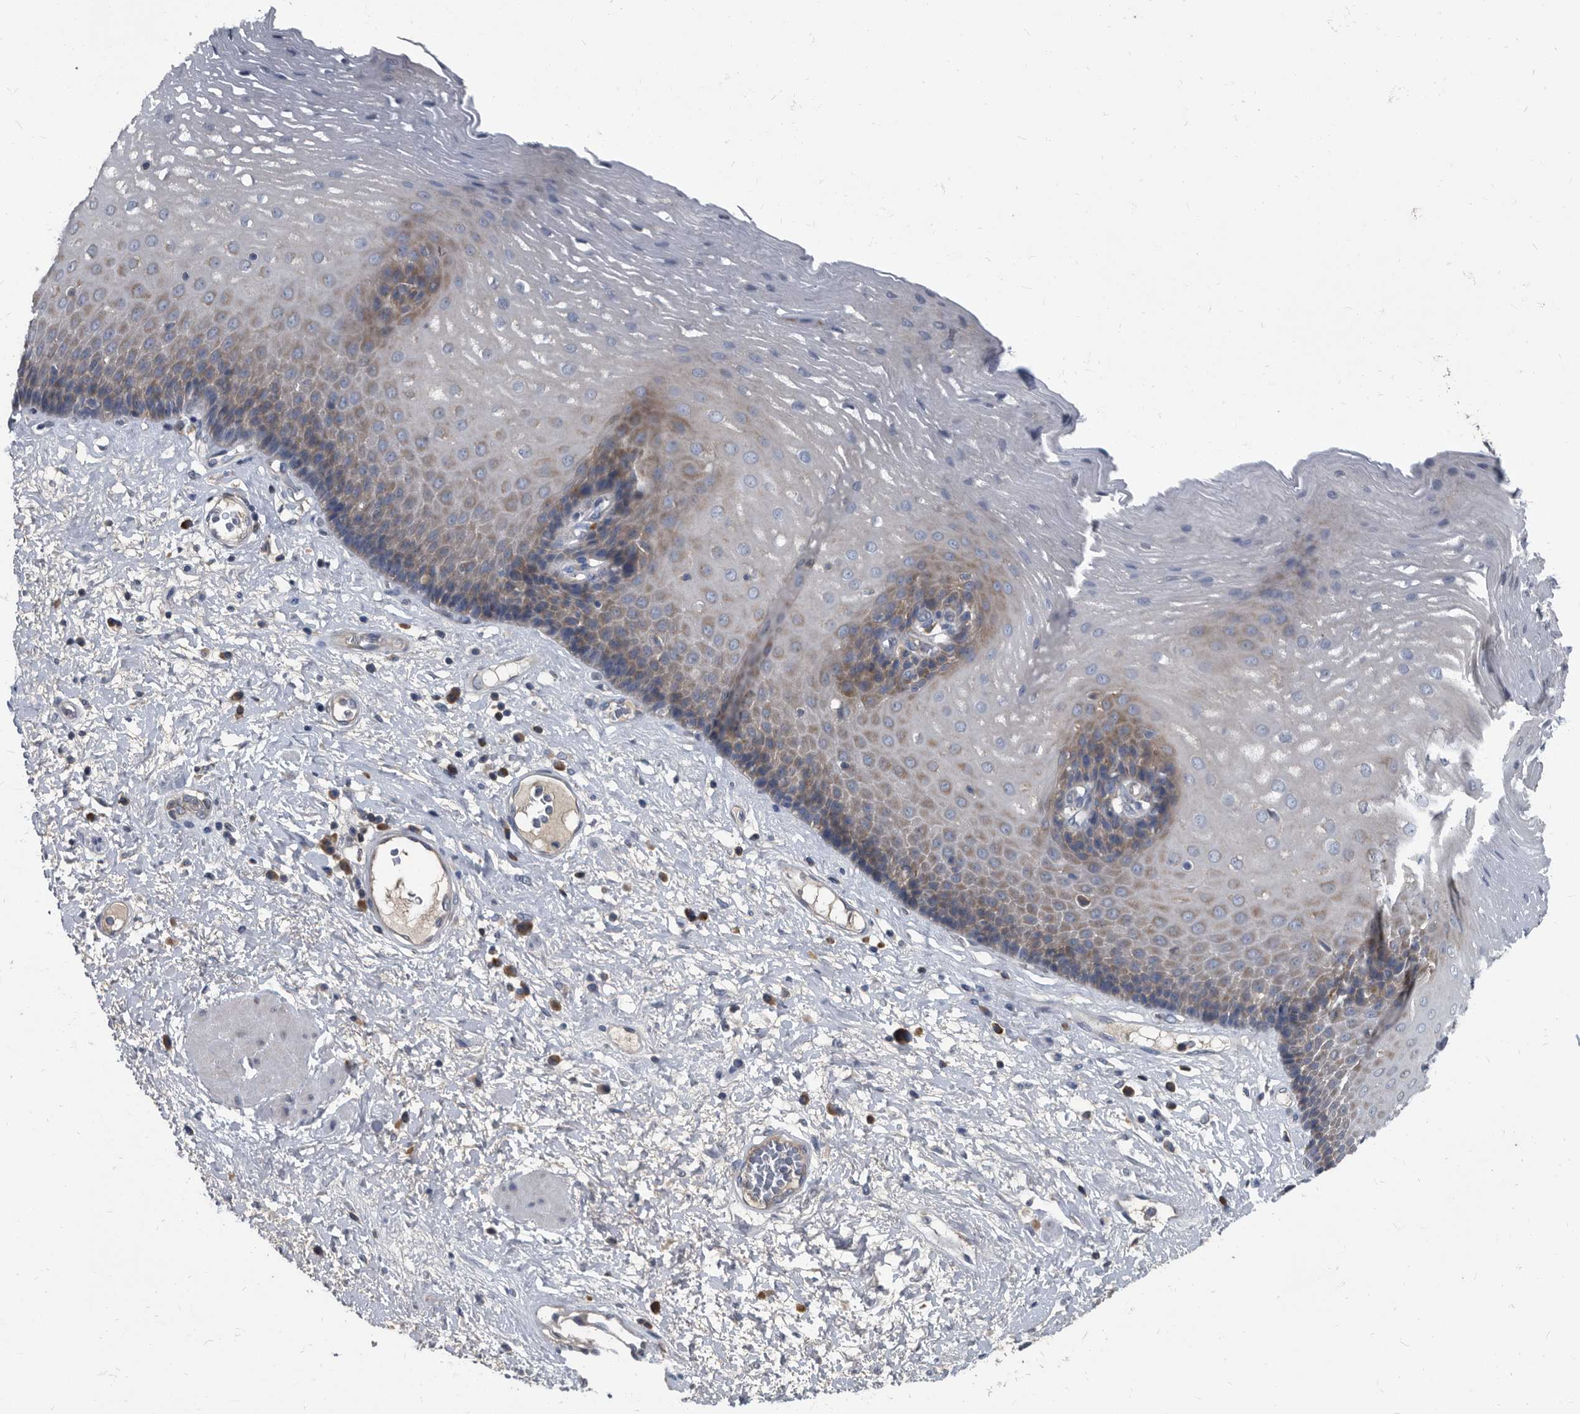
{"staining": {"intensity": "weak", "quantity": "<25%", "location": "cytoplasmic/membranous"}, "tissue": "esophagus", "cell_type": "Squamous epithelial cells", "image_type": "normal", "snomed": [{"axis": "morphology", "description": "Normal tissue, NOS"}, {"axis": "morphology", "description": "Adenocarcinoma, NOS"}, {"axis": "topography", "description": "Esophagus"}], "caption": "The micrograph exhibits no significant positivity in squamous epithelial cells of esophagus.", "gene": "CDV3", "patient": {"sex": "male", "age": 62}}